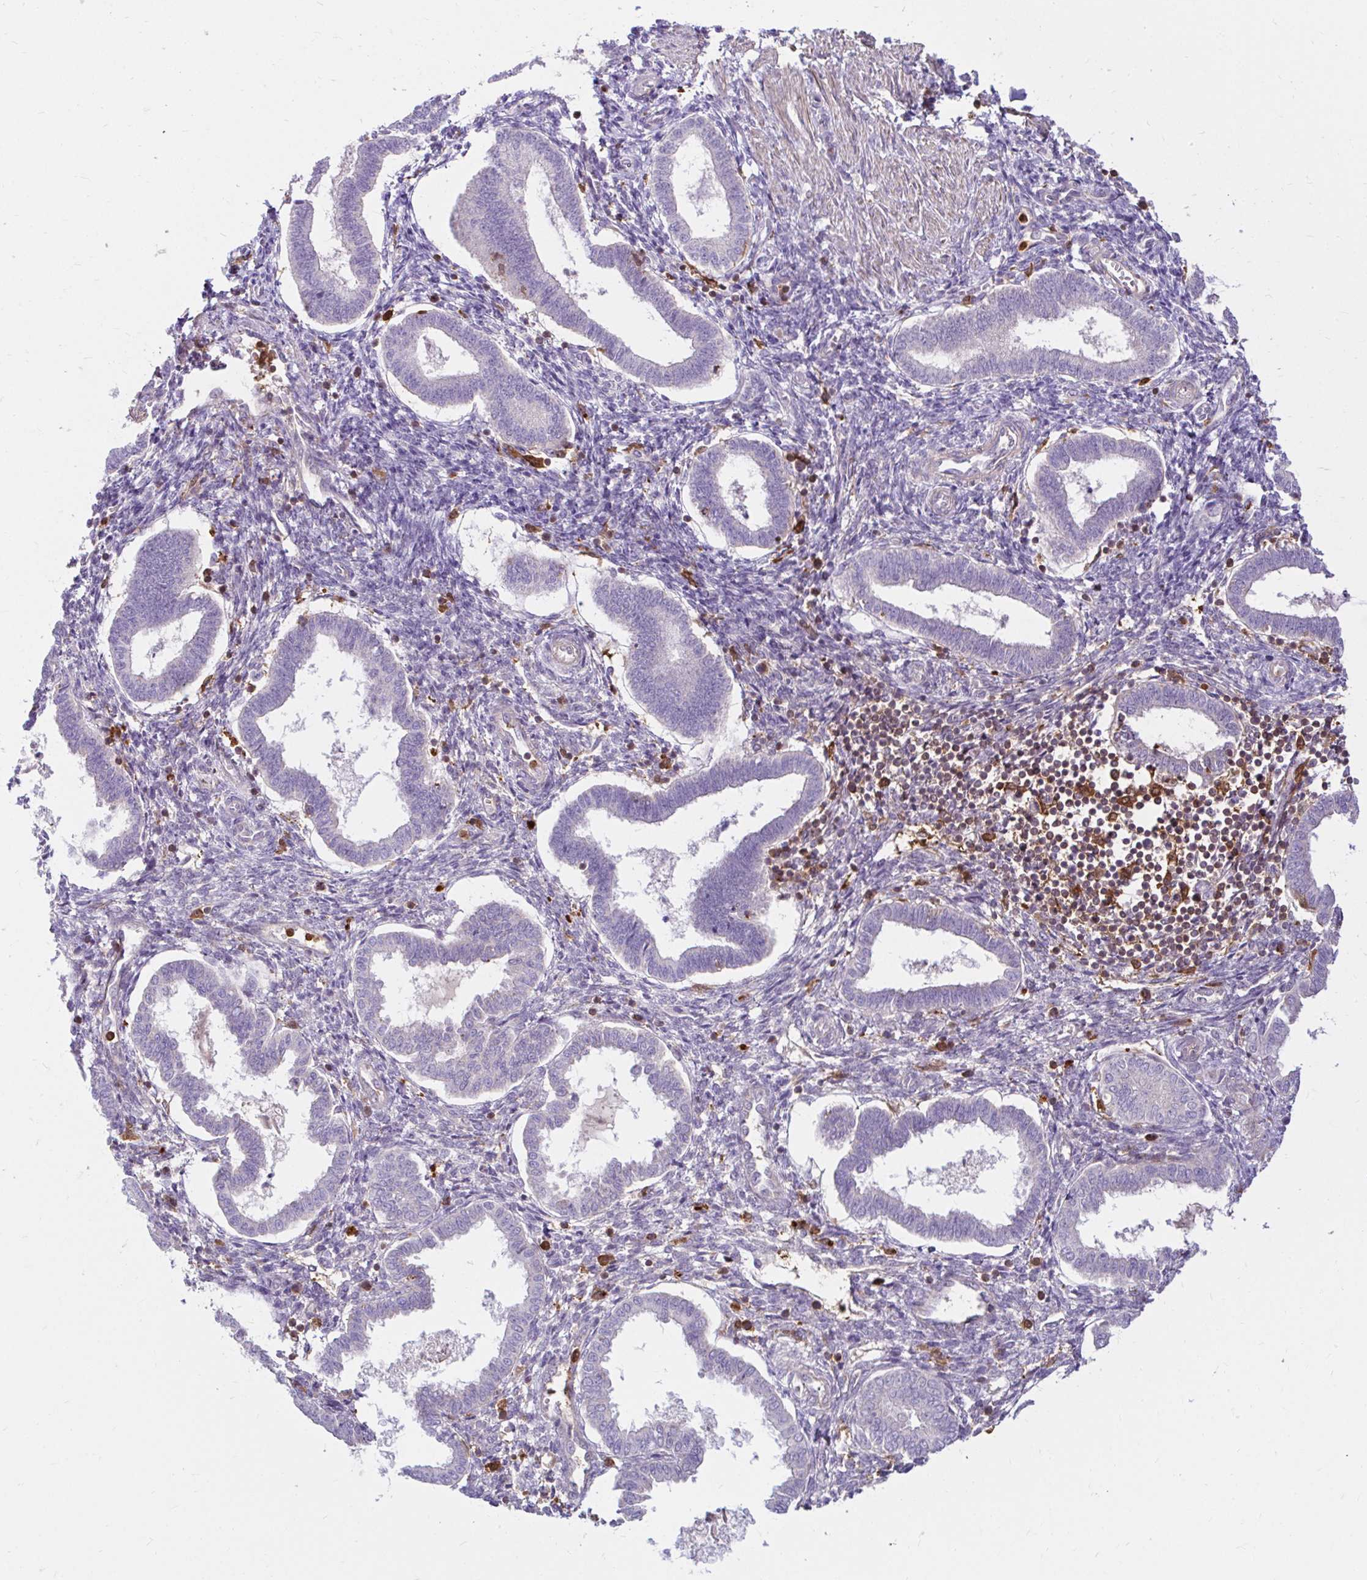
{"staining": {"intensity": "negative", "quantity": "none", "location": "none"}, "tissue": "endometrium", "cell_type": "Cells in endometrial stroma", "image_type": "normal", "snomed": [{"axis": "morphology", "description": "Normal tissue, NOS"}, {"axis": "topography", "description": "Endometrium"}], "caption": "Immunohistochemistry of unremarkable human endometrium exhibits no expression in cells in endometrial stroma. Nuclei are stained in blue.", "gene": "PYCARD", "patient": {"sex": "female", "age": 24}}